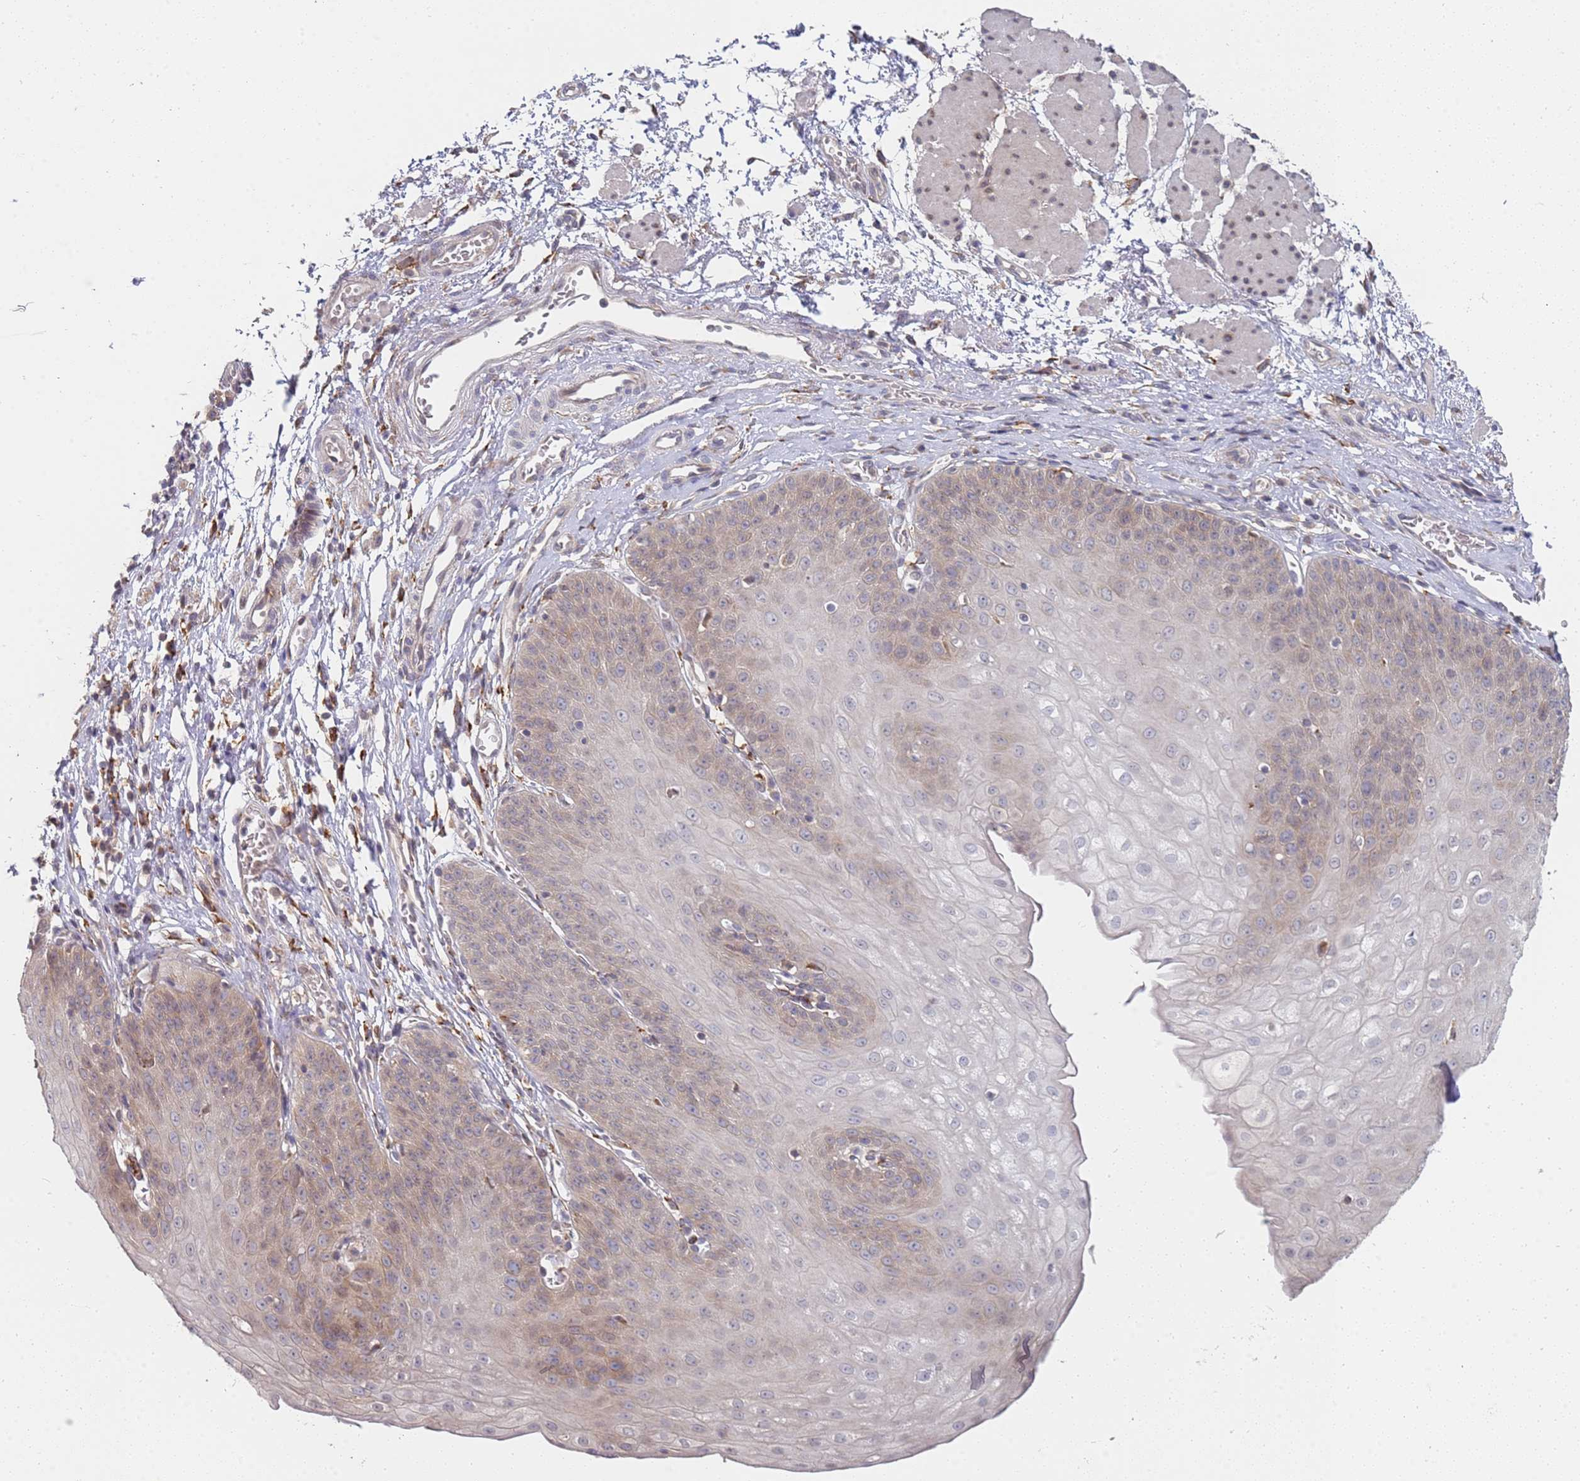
{"staining": {"intensity": "moderate", "quantity": "25%-75%", "location": "cytoplasmic/membranous"}, "tissue": "esophagus", "cell_type": "Squamous epithelial cells", "image_type": "normal", "snomed": [{"axis": "morphology", "description": "Normal tissue, NOS"}, {"axis": "topography", "description": "Esophagus"}], "caption": "This histopathology image shows immunohistochemistry (IHC) staining of unremarkable human esophagus, with medium moderate cytoplasmic/membranous positivity in approximately 25%-75% of squamous epithelial cells.", "gene": "VRK2", "patient": {"sex": "male", "age": 71}}